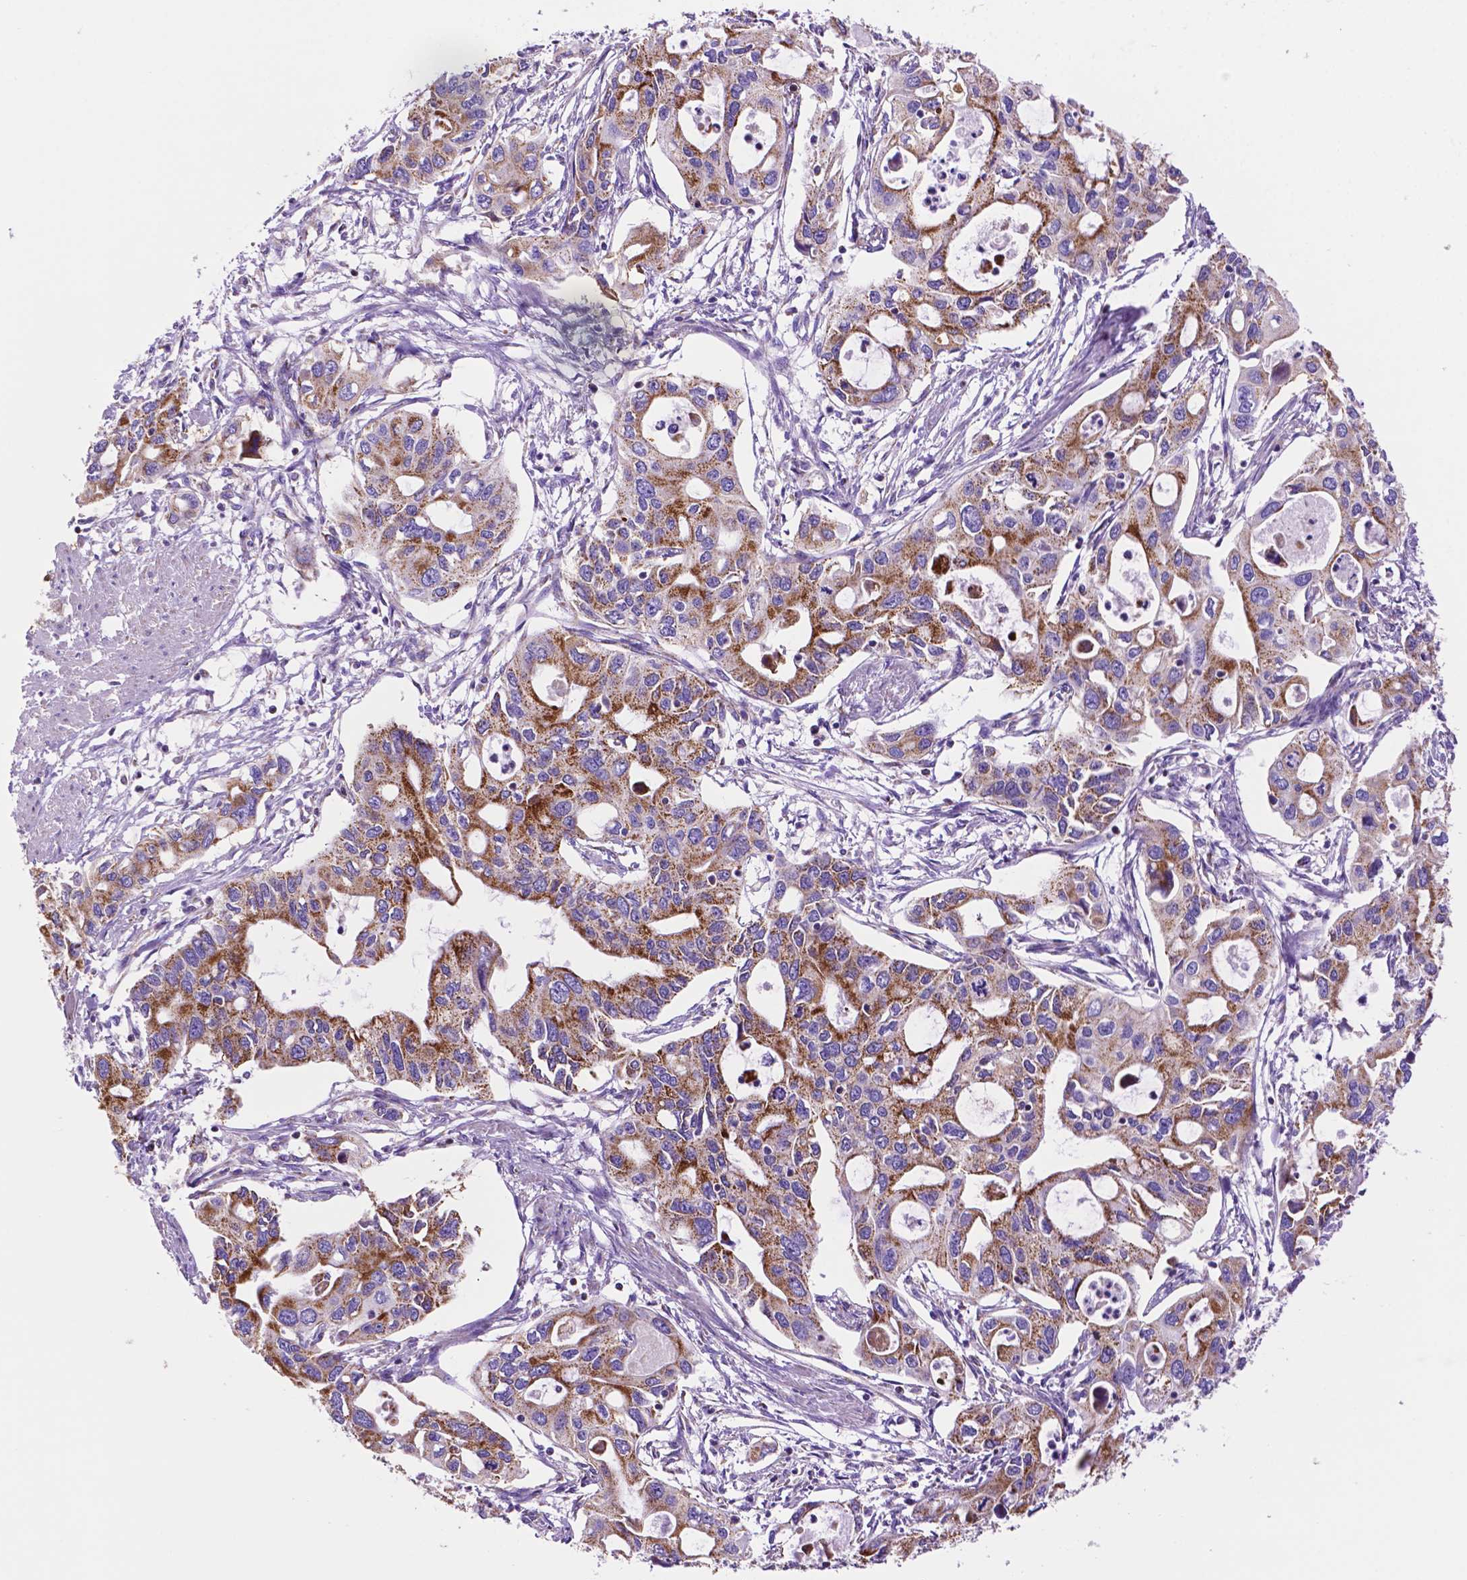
{"staining": {"intensity": "strong", "quantity": "25%-75%", "location": "cytoplasmic/membranous"}, "tissue": "pancreatic cancer", "cell_type": "Tumor cells", "image_type": "cancer", "snomed": [{"axis": "morphology", "description": "Adenocarcinoma, NOS"}, {"axis": "topography", "description": "Pancreas"}], "caption": "Pancreatic cancer stained with DAB IHC exhibits high levels of strong cytoplasmic/membranous staining in approximately 25%-75% of tumor cells. (DAB (3,3'-diaminobenzidine) IHC, brown staining for protein, blue staining for nuclei).", "gene": "GDPD5", "patient": {"sex": "male", "age": 60}}